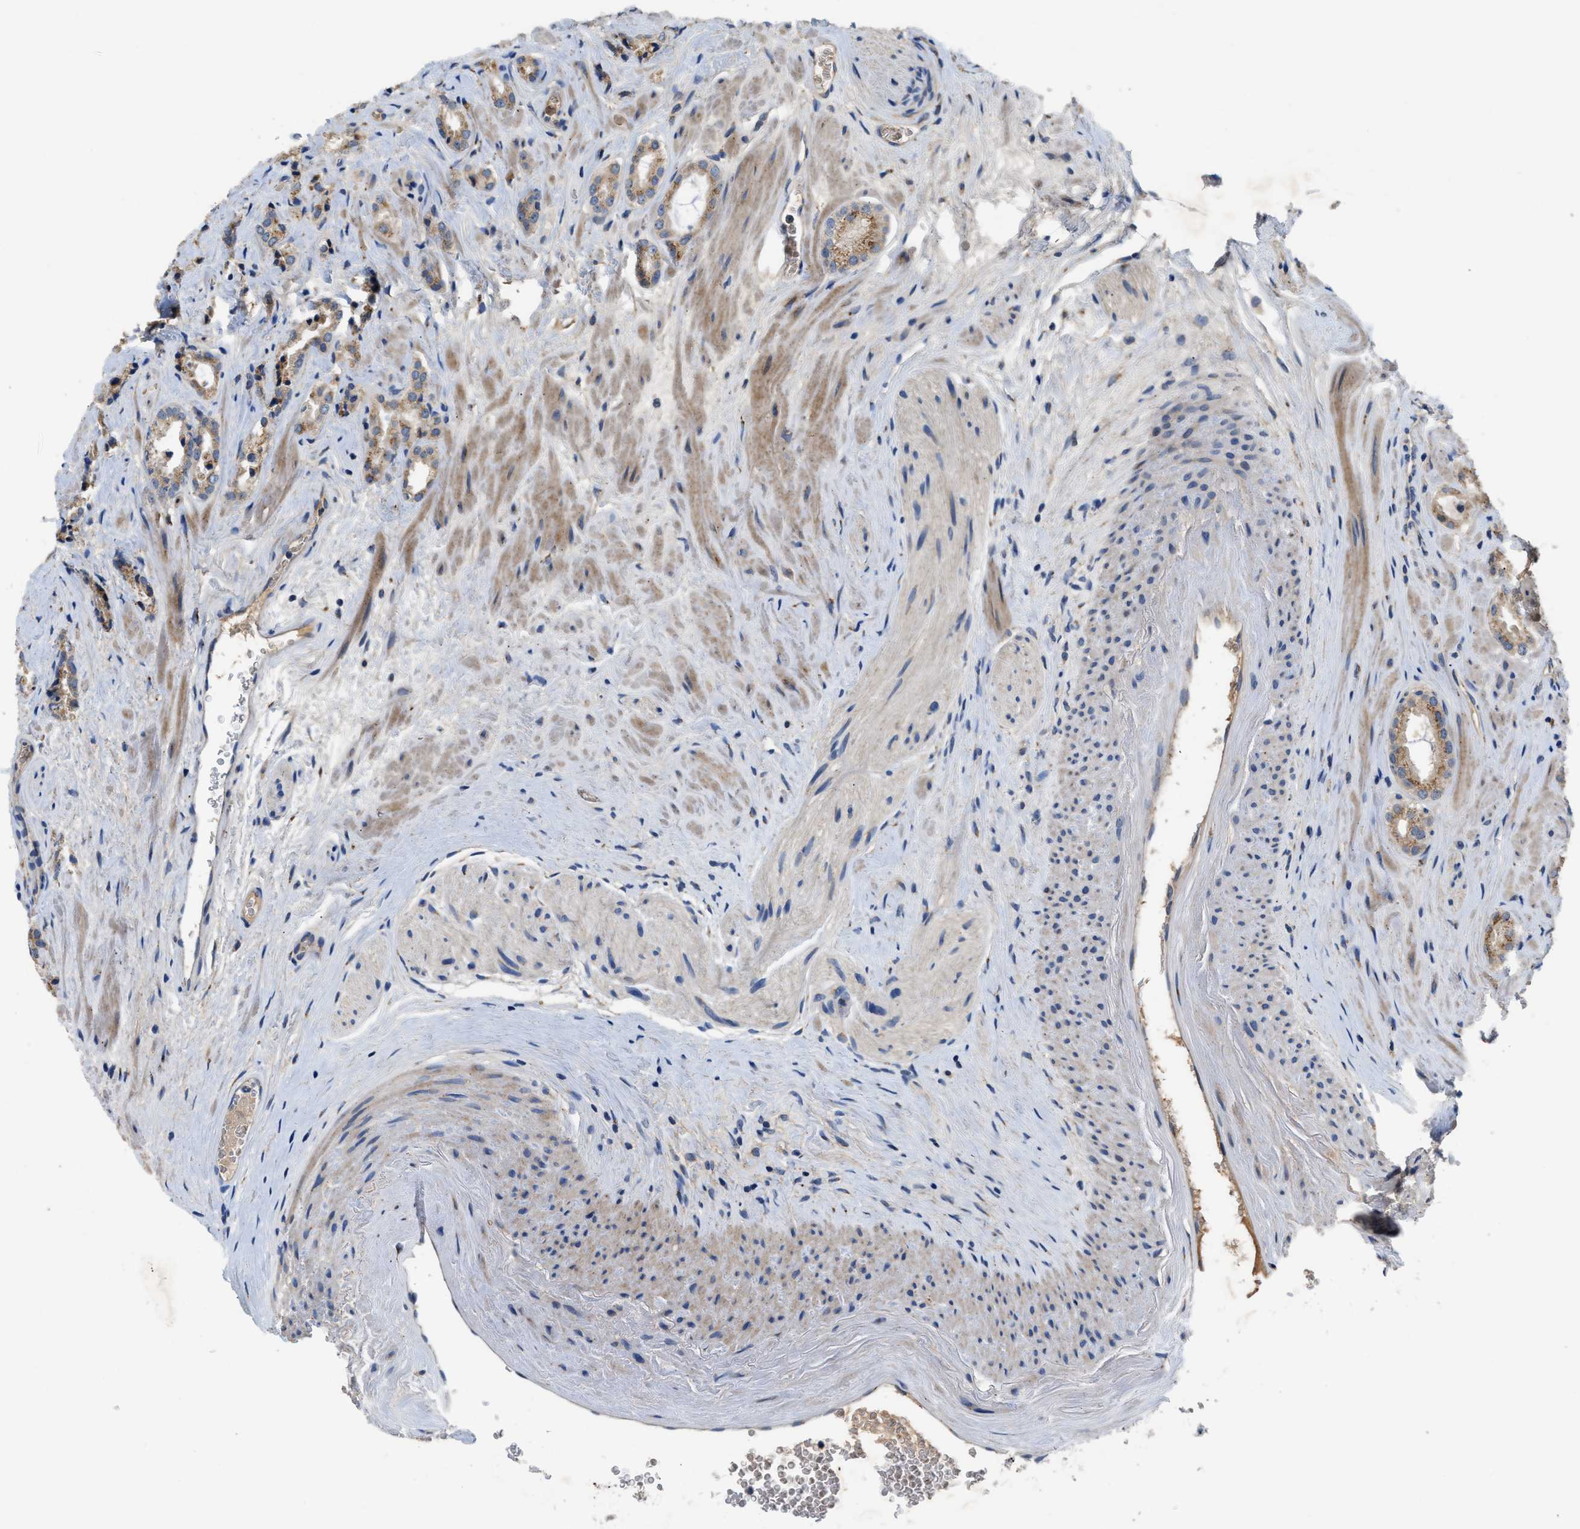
{"staining": {"intensity": "moderate", "quantity": ">75%", "location": "cytoplasmic/membranous"}, "tissue": "prostate cancer", "cell_type": "Tumor cells", "image_type": "cancer", "snomed": [{"axis": "morphology", "description": "Adenocarcinoma, High grade"}, {"axis": "topography", "description": "Prostate"}], "caption": "An image of human prostate cancer (high-grade adenocarcinoma) stained for a protein demonstrates moderate cytoplasmic/membranous brown staining in tumor cells.", "gene": "SIK2", "patient": {"sex": "male", "age": 64}}